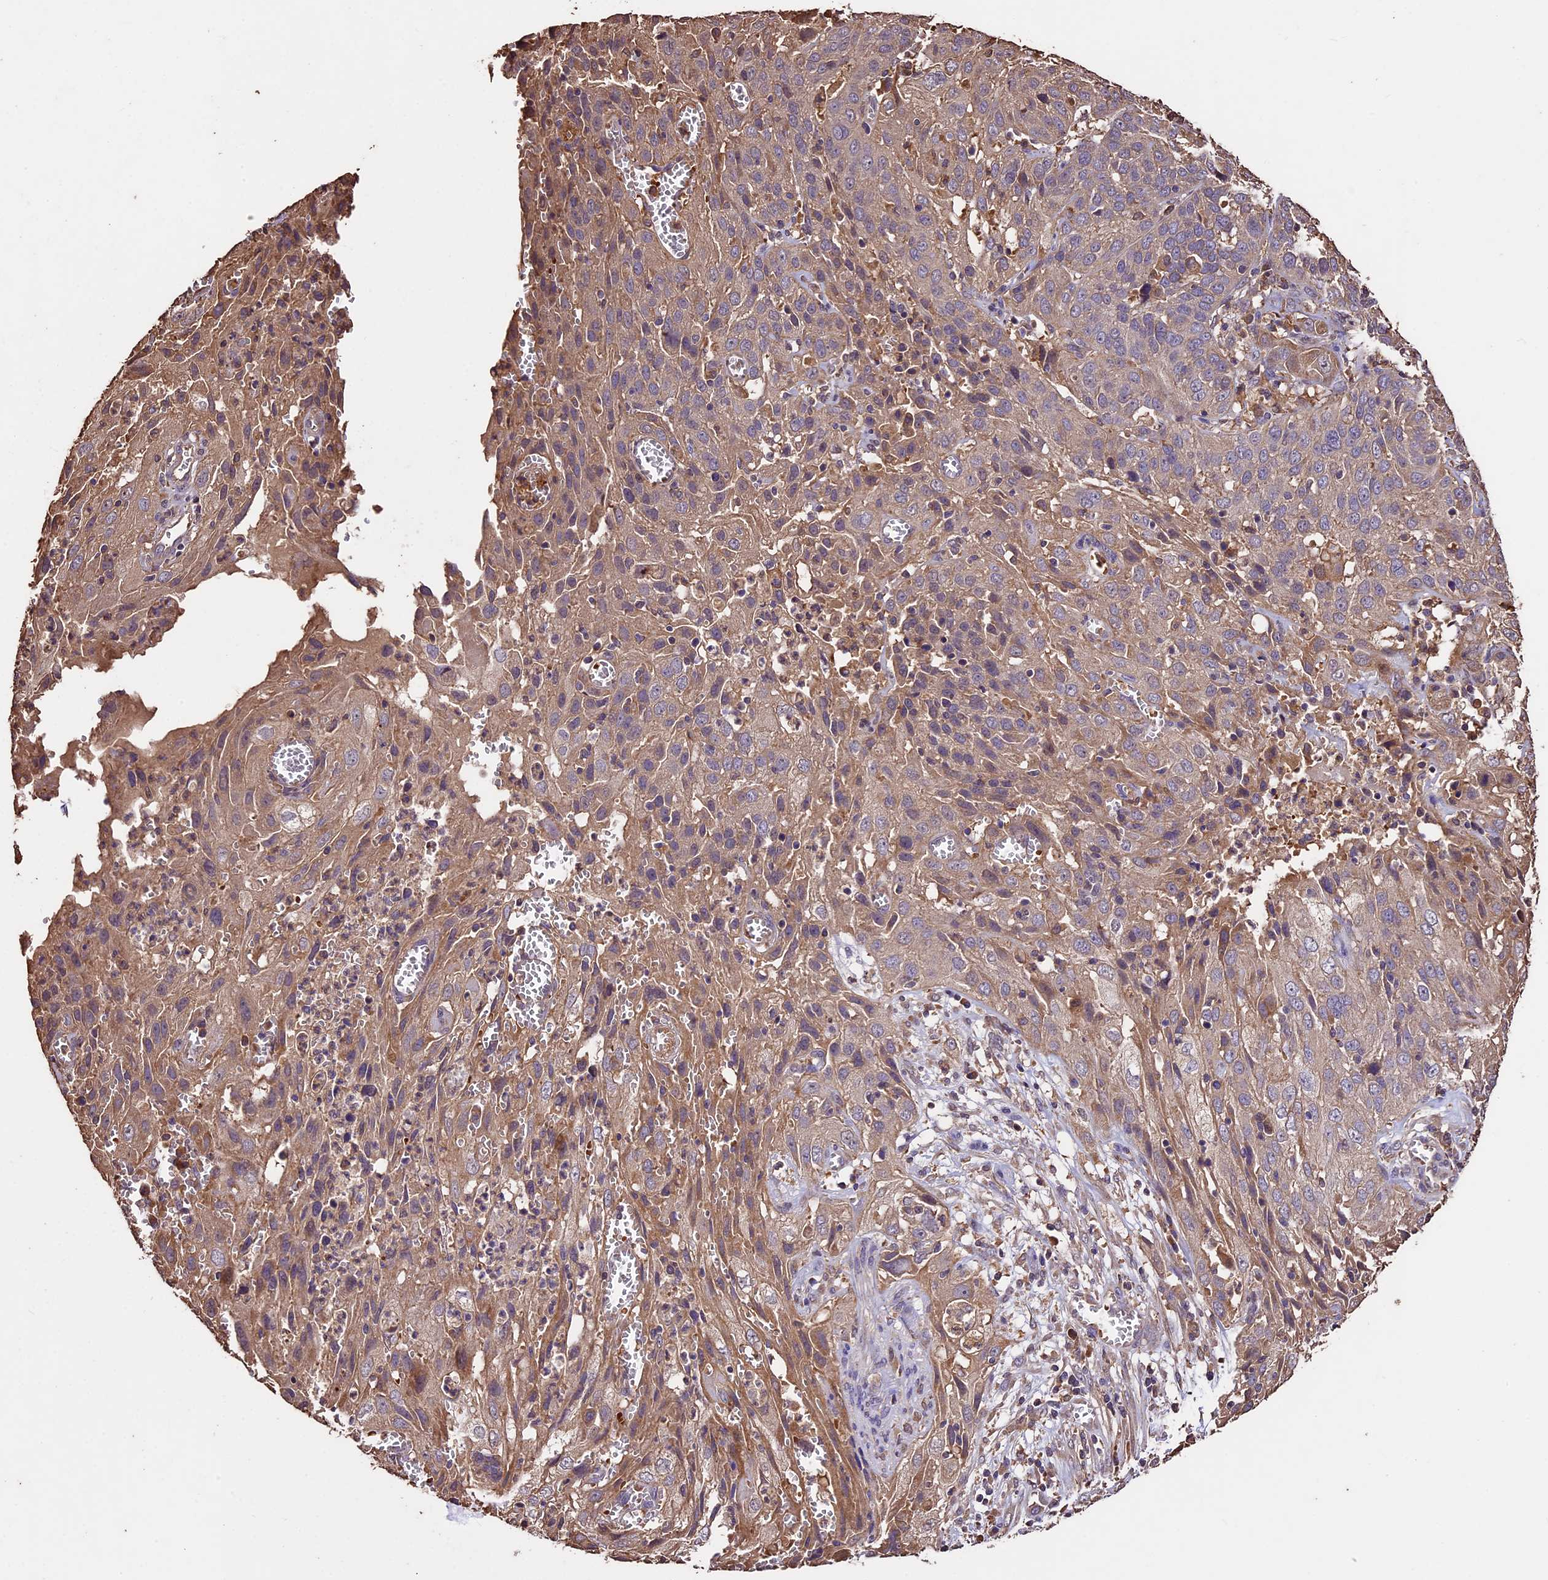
{"staining": {"intensity": "weak", "quantity": ">75%", "location": "cytoplasmic/membranous"}, "tissue": "cervical cancer", "cell_type": "Tumor cells", "image_type": "cancer", "snomed": [{"axis": "morphology", "description": "Squamous cell carcinoma, NOS"}, {"axis": "topography", "description": "Cervix"}], "caption": "Immunohistochemistry (IHC) (DAB (3,3'-diaminobenzidine)) staining of human cervical squamous cell carcinoma demonstrates weak cytoplasmic/membranous protein positivity in about >75% of tumor cells. The staining was performed using DAB (3,3'-diaminobenzidine) to visualize the protein expression in brown, while the nuclei were stained in blue with hematoxylin (Magnification: 20x).", "gene": "CRLF1", "patient": {"sex": "female", "age": 32}}